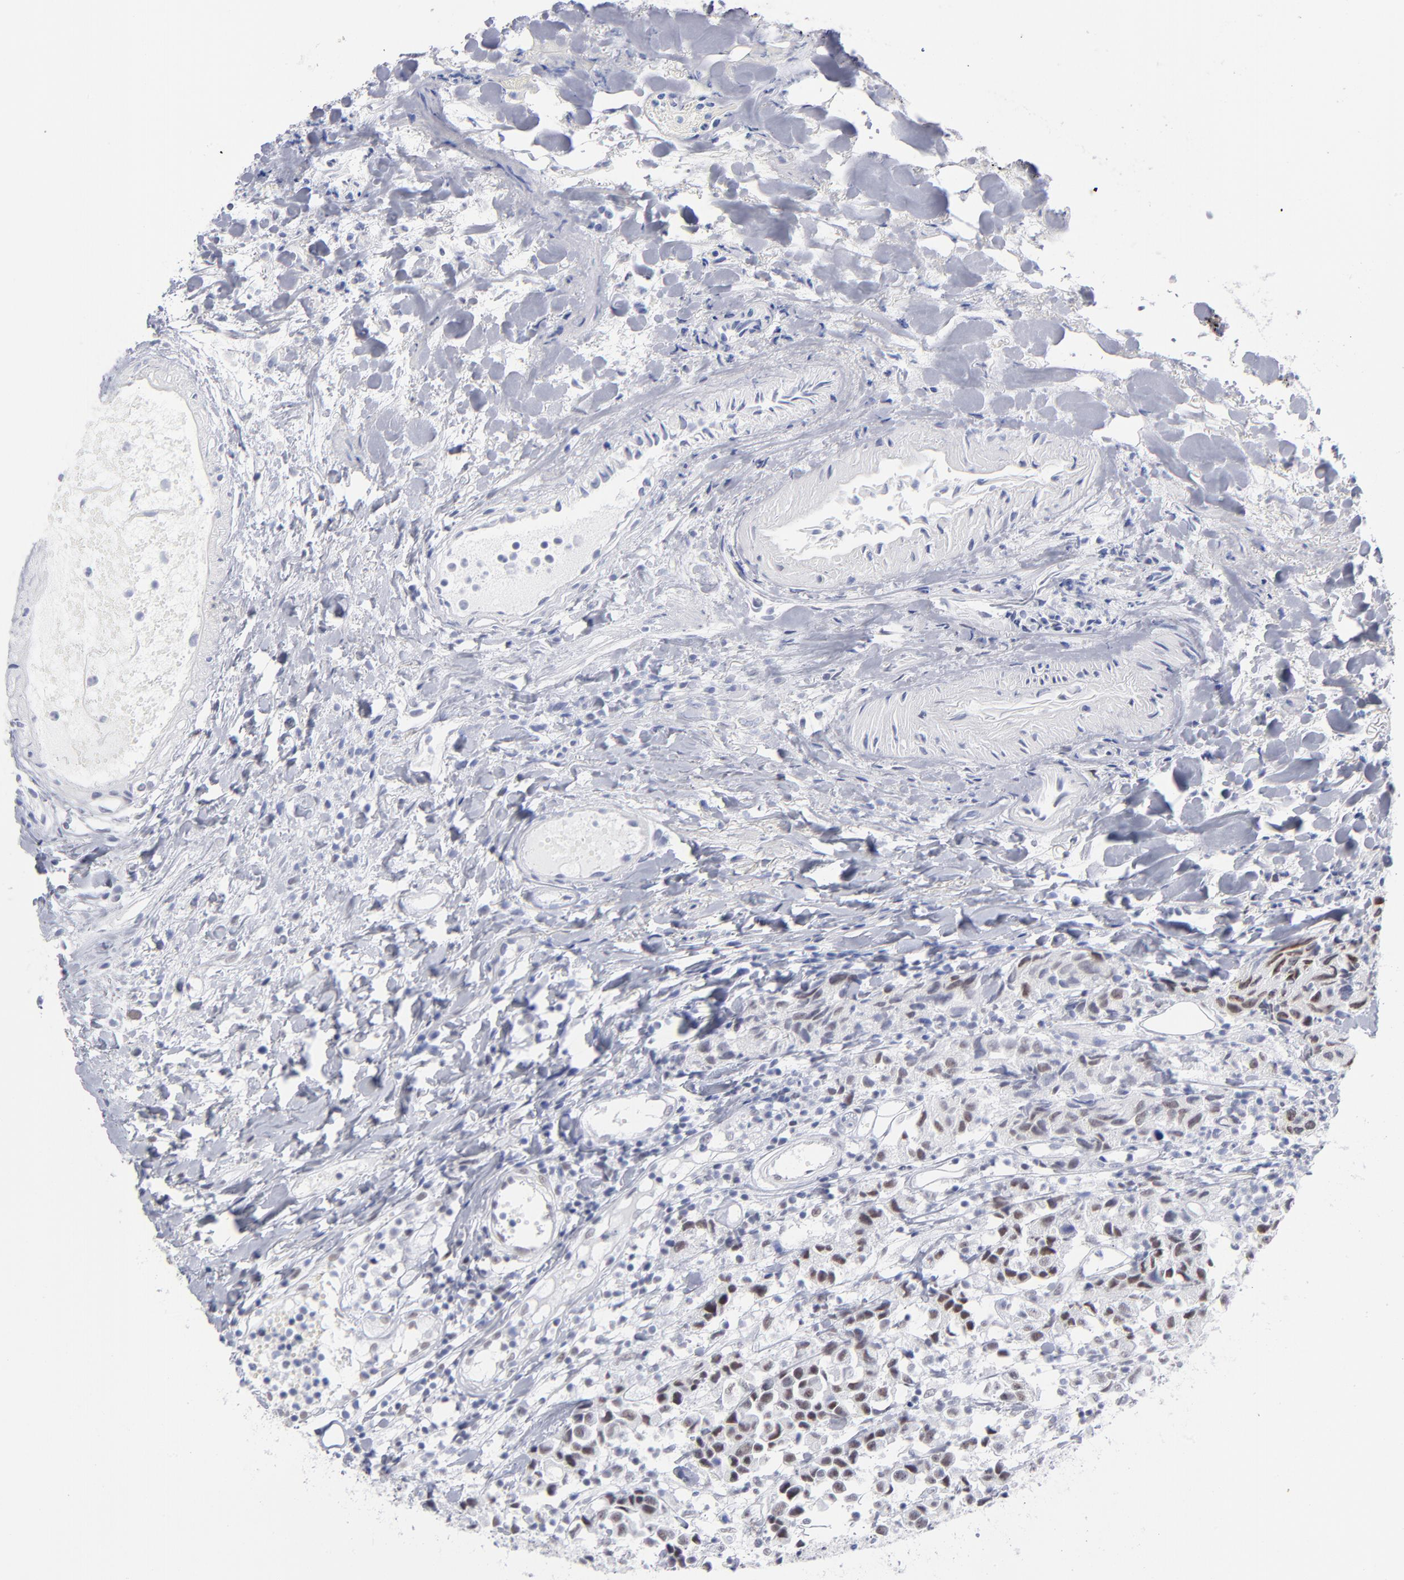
{"staining": {"intensity": "moderate", "quantity": "25%-75%", "location": "nuclear"}, "tissue": "urothelial cancer", "cell_type": "Tumor cells", "image_type": "cancer", "snomed": [{"axis": "morphology", "description": "Urothelial carcinoma, High grade"}, {"axis": "topography", "description": "Urinary bladder"}], "caption": "Human high-grade urothelial carcinoma stained for a protein (brown) displays moderate nuclear positive positivity in about 25%-75% of tumor cells.", "gene": "SNRPB", "patient": {"sex": "female", "age": 75}}